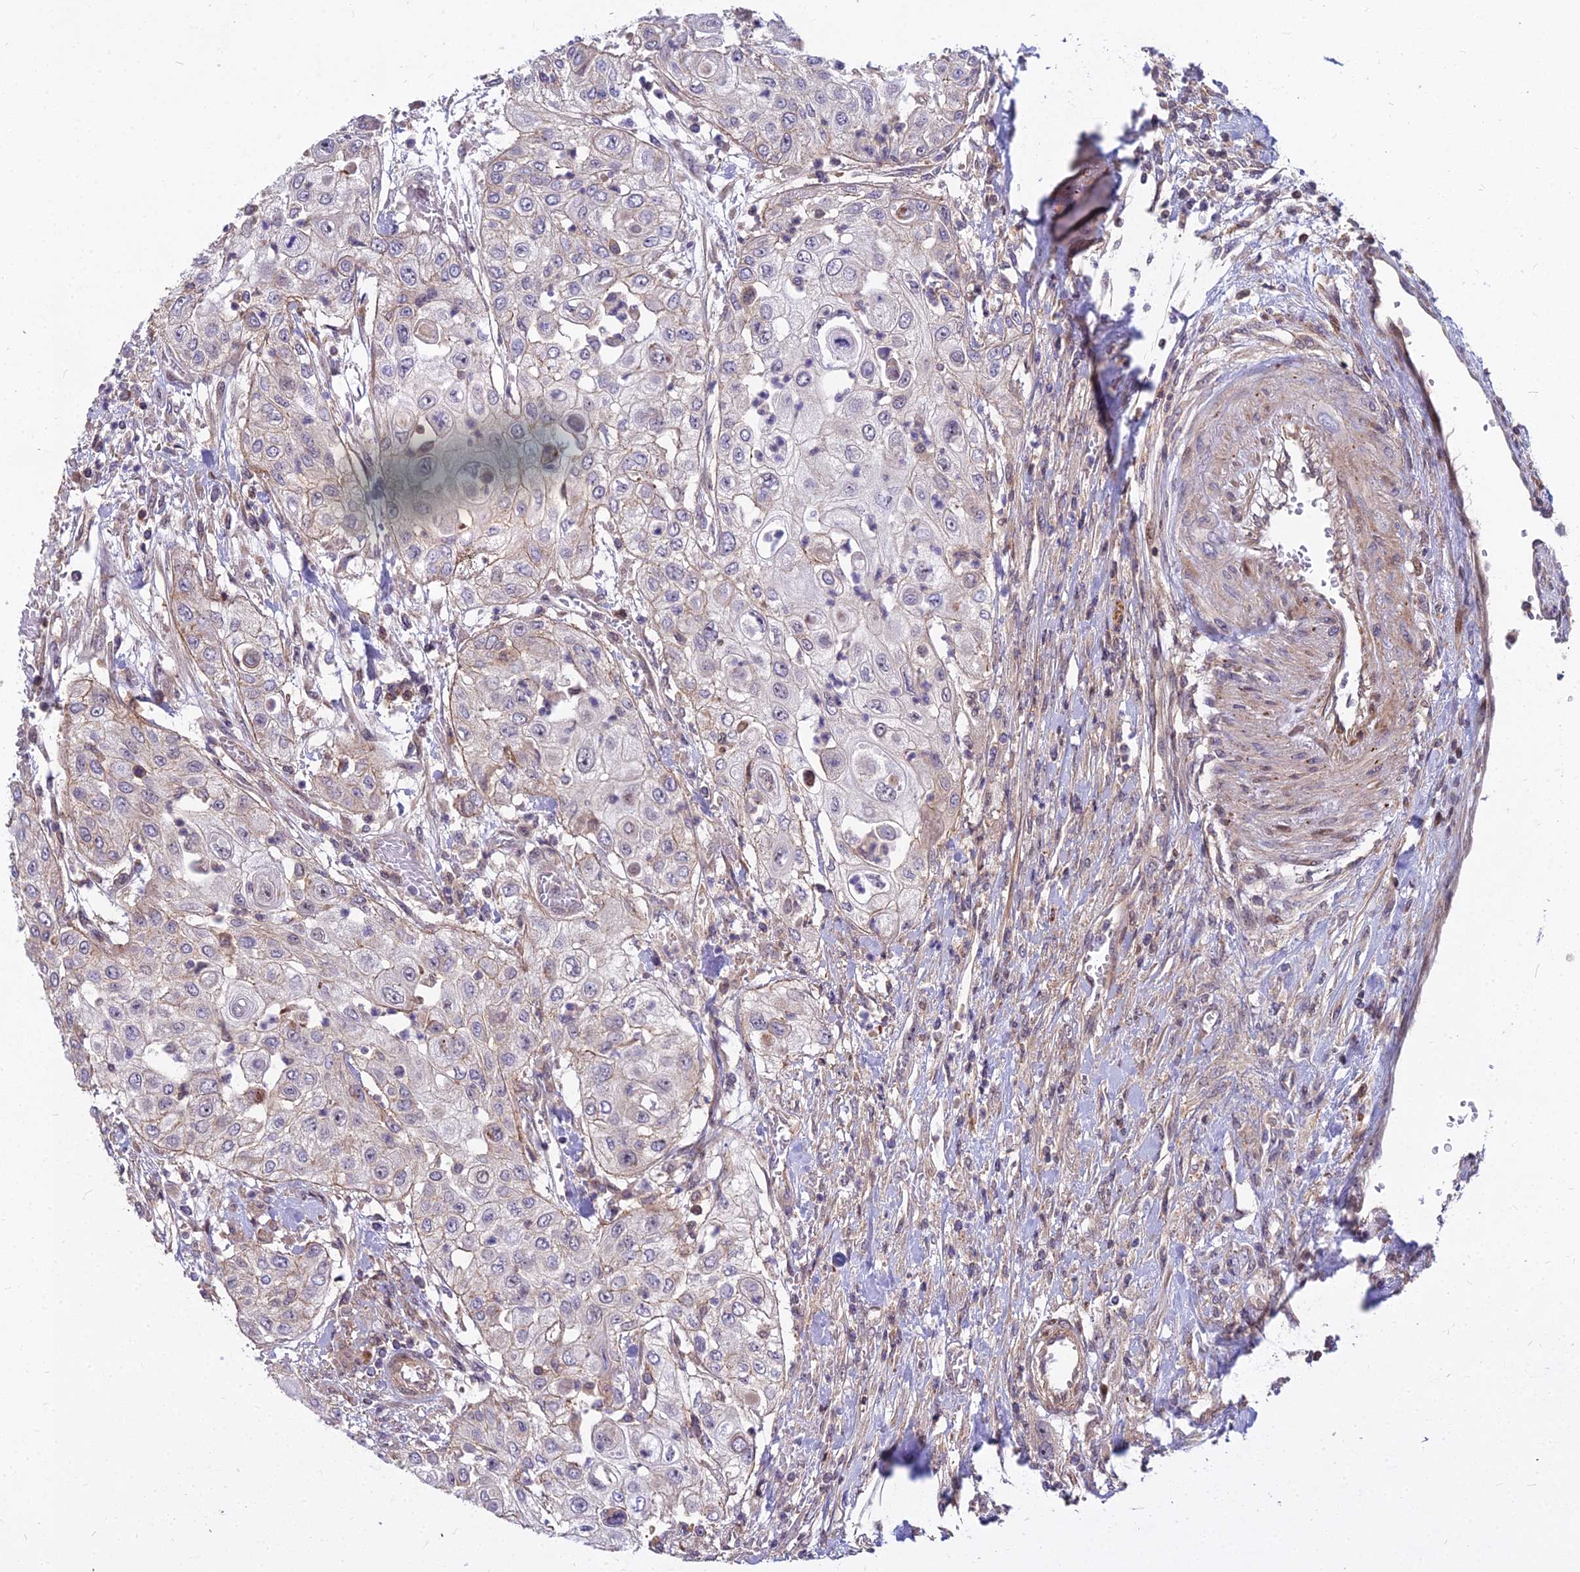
{"staining": {"intensity": "negative", "quantity": "none", "location": "none"}, "tissue": "urothelial cancer", "cell_type": "Tumor cells", "image_type": "cancer", "snomed": [{"axis": "morphology", "description": "Urothelial carcinoma, High grade"}, {"axis": "topography", "description": "Urinary bladder"}], "caption": "Tumor cells are negative for brown protein staining in urothelial cancer.", "gene": "GLYATL3", "patient": {"sex": "female", "age": 79}}